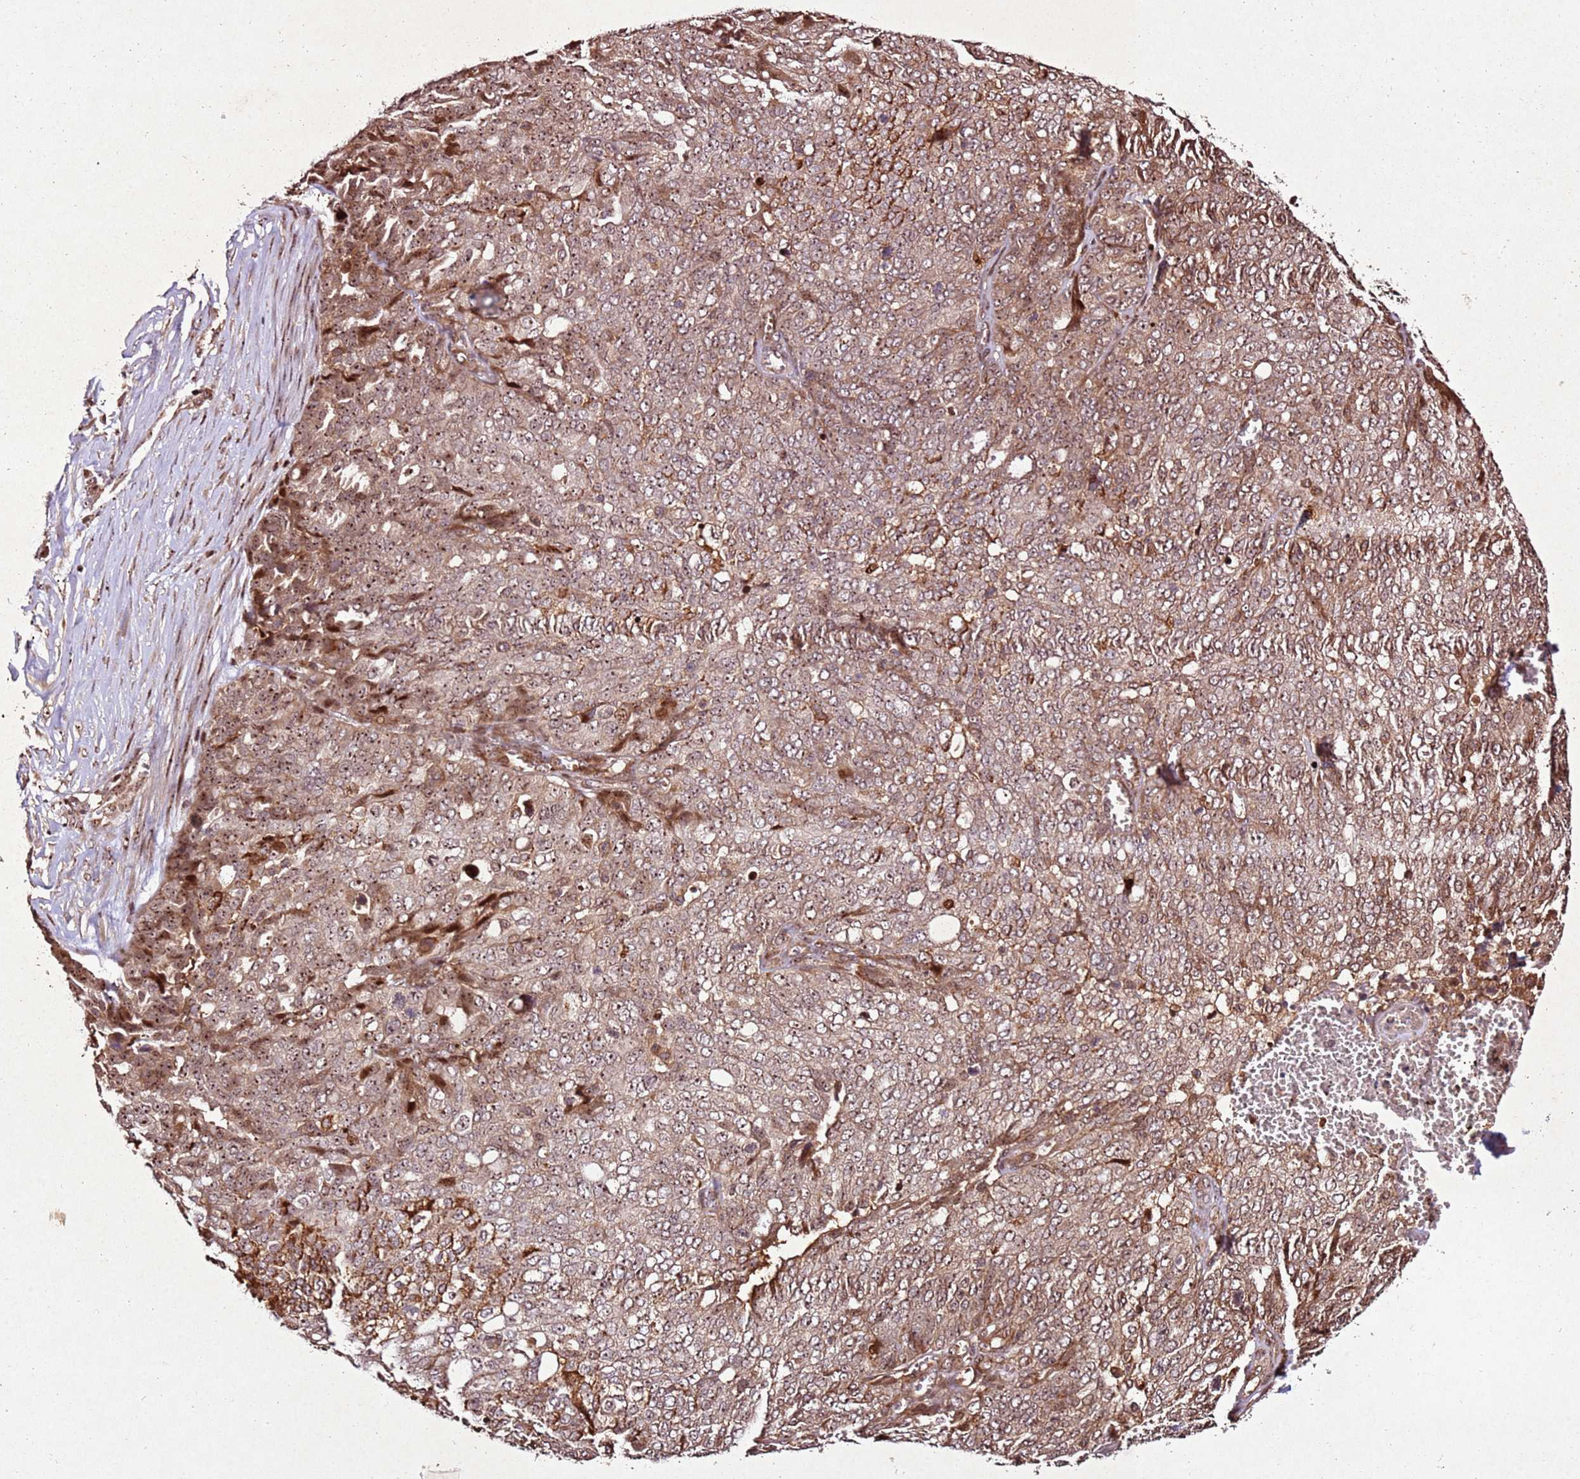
{"staining": {"intensity": "moderate", "quantity": ">75%", "location": "cytoplasmic/membranous,nuclear"}, "tissue": "ovarian cancer", "cell_type": "Tumor cells", "image_type": "cancer", "snomed": [{"axis": "morphology", "description": "Cystadenocarcinoma, serous, NOS"}, {"axis": "topography", "description": "Soft tissue"}, {"axis": "topography", "description": "Ovary"}], "caption": "This image demonstrates immunohistochemistry staining of human ovarian cancer, with medium moderate cytoplasmic/membranous and nuclear staining in approximately >75% of tumor cells.", "gene": "PTMA", "patient": {"sex": "female", "age": 57}}